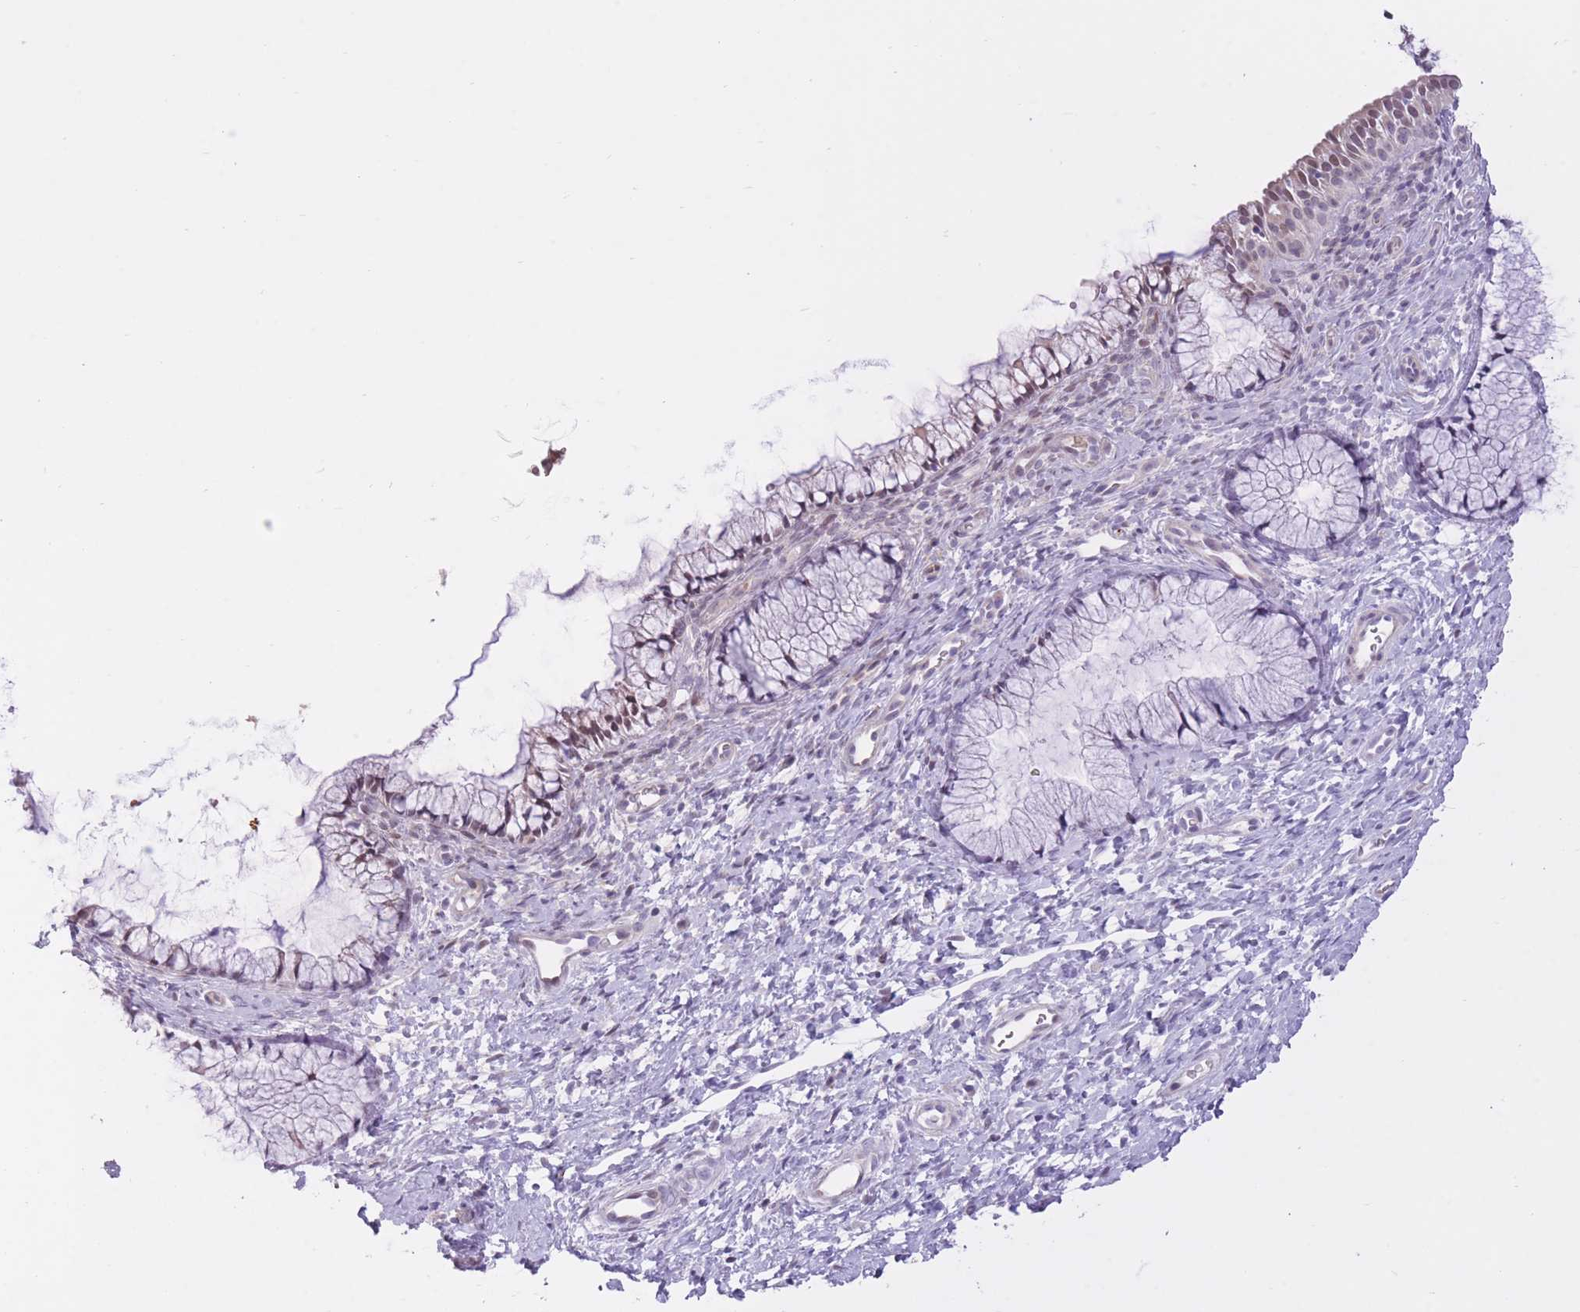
{"staining": {"intensity": "weak", "quantity": "25%-75%", "location": "nuclear"}, "tissue": "cervix", "cell_type": "Glandular cells", "image_type": "normal", "snomed": [{"axis": "morphology", "description": "Normal tissue, NOS"}, {"axis": "topography", "description": "Cervix"}], "caption": "Cervix stained for a protein displays weak nuclear positivity in glandular cells.", "gene": "WDR70", "patient": {"sex": "female", "age": 36}}